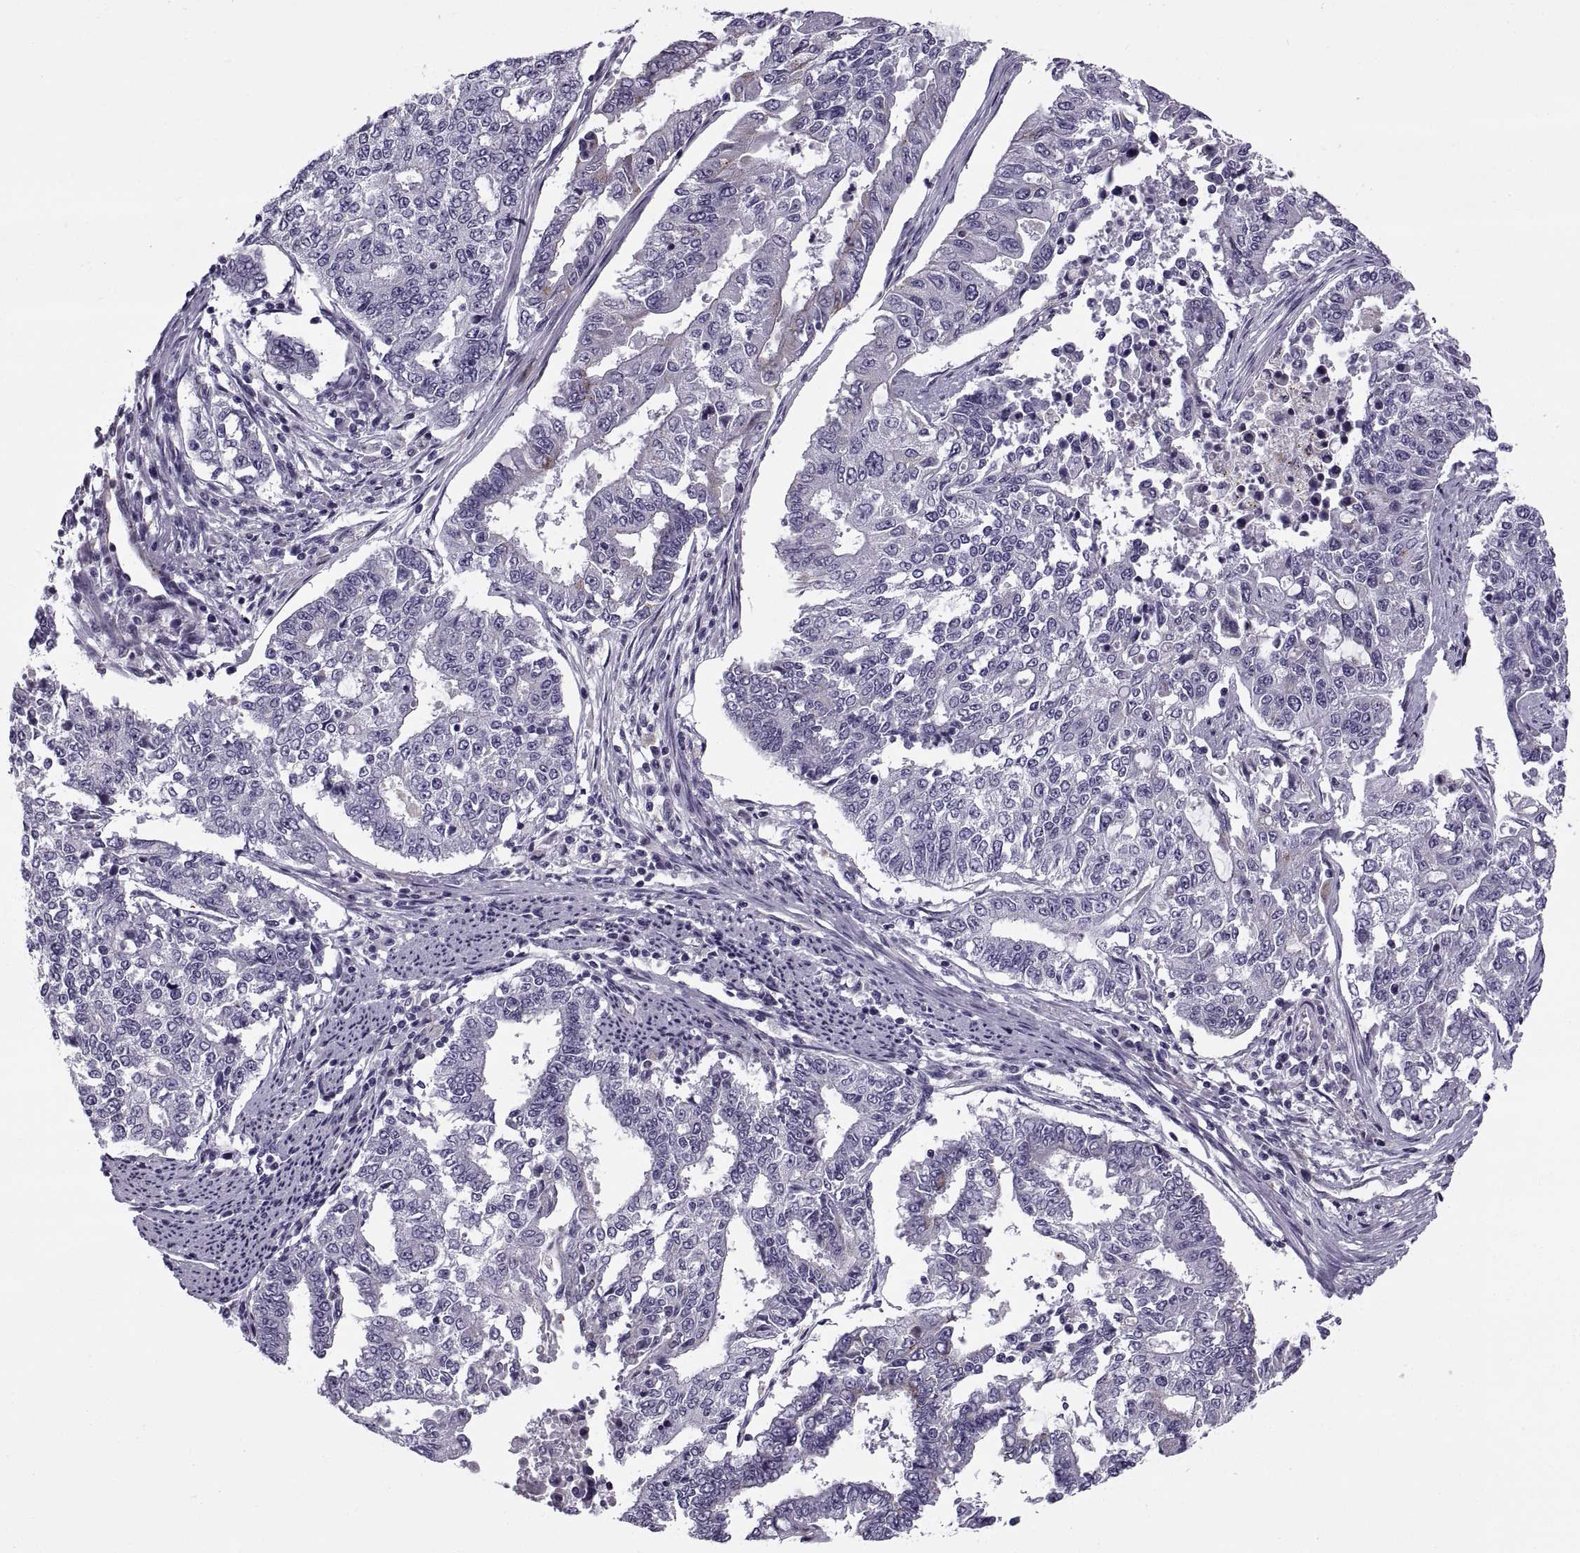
{"staining": {"intensity": "negative", "quantity": "none", "location": "none"}, "tissue": "endometrial cancer", "cell_type": "Tumor cells", "image_type": "cancer", "snomed": [{"axis": "morphology", "description": "Adenocarcinoma, NOS"}, {"axis": "topography", "description": "Uterus"}], "caption": "This is an immunohistochemistry (IHC) image of endometrial cancer. There is no expression in tumor cells.", "gene": "CALCR", "patient": {"sex": "female", "age": 59}}